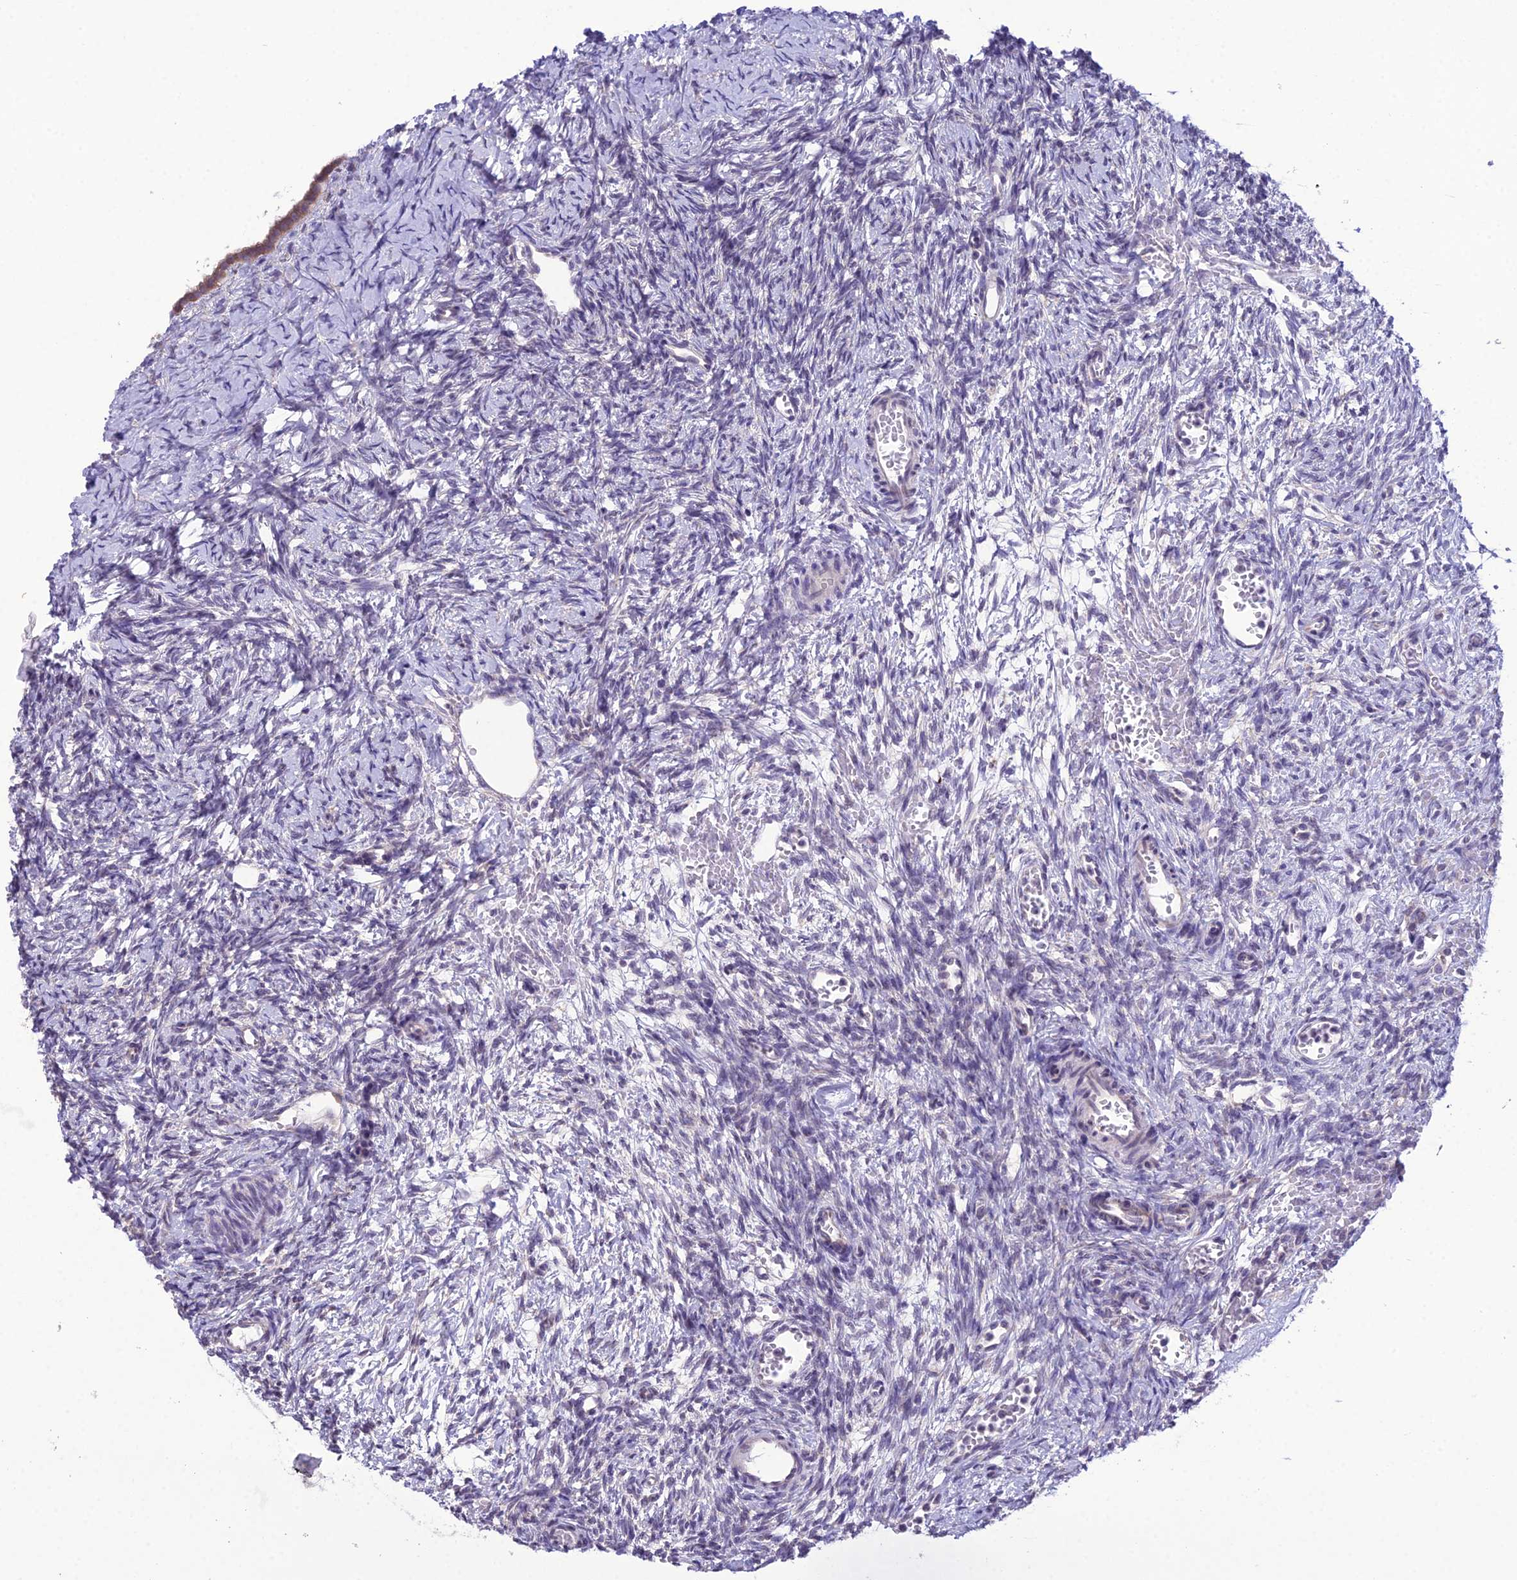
{"staining": {"intensity": "moderate", "quantity": ">75%", "location": "cytoplasmic/membranous"}, "tissue": "ovary", "cell_type": "Follicle cells", "image_type": "normal", "snomed": [{"axis": "morphology", "description": "Normal tissue, NOS"}, {"axis": "topography", "description": "Ovary"}], "caption": "Follicle cells demonstrate medium levels of moderate cytoplasmic/membranous staining in about >75% of cells in benign human ovary.", "gene": "RPS26", "patient": {"sex": "female", "age": 39}}